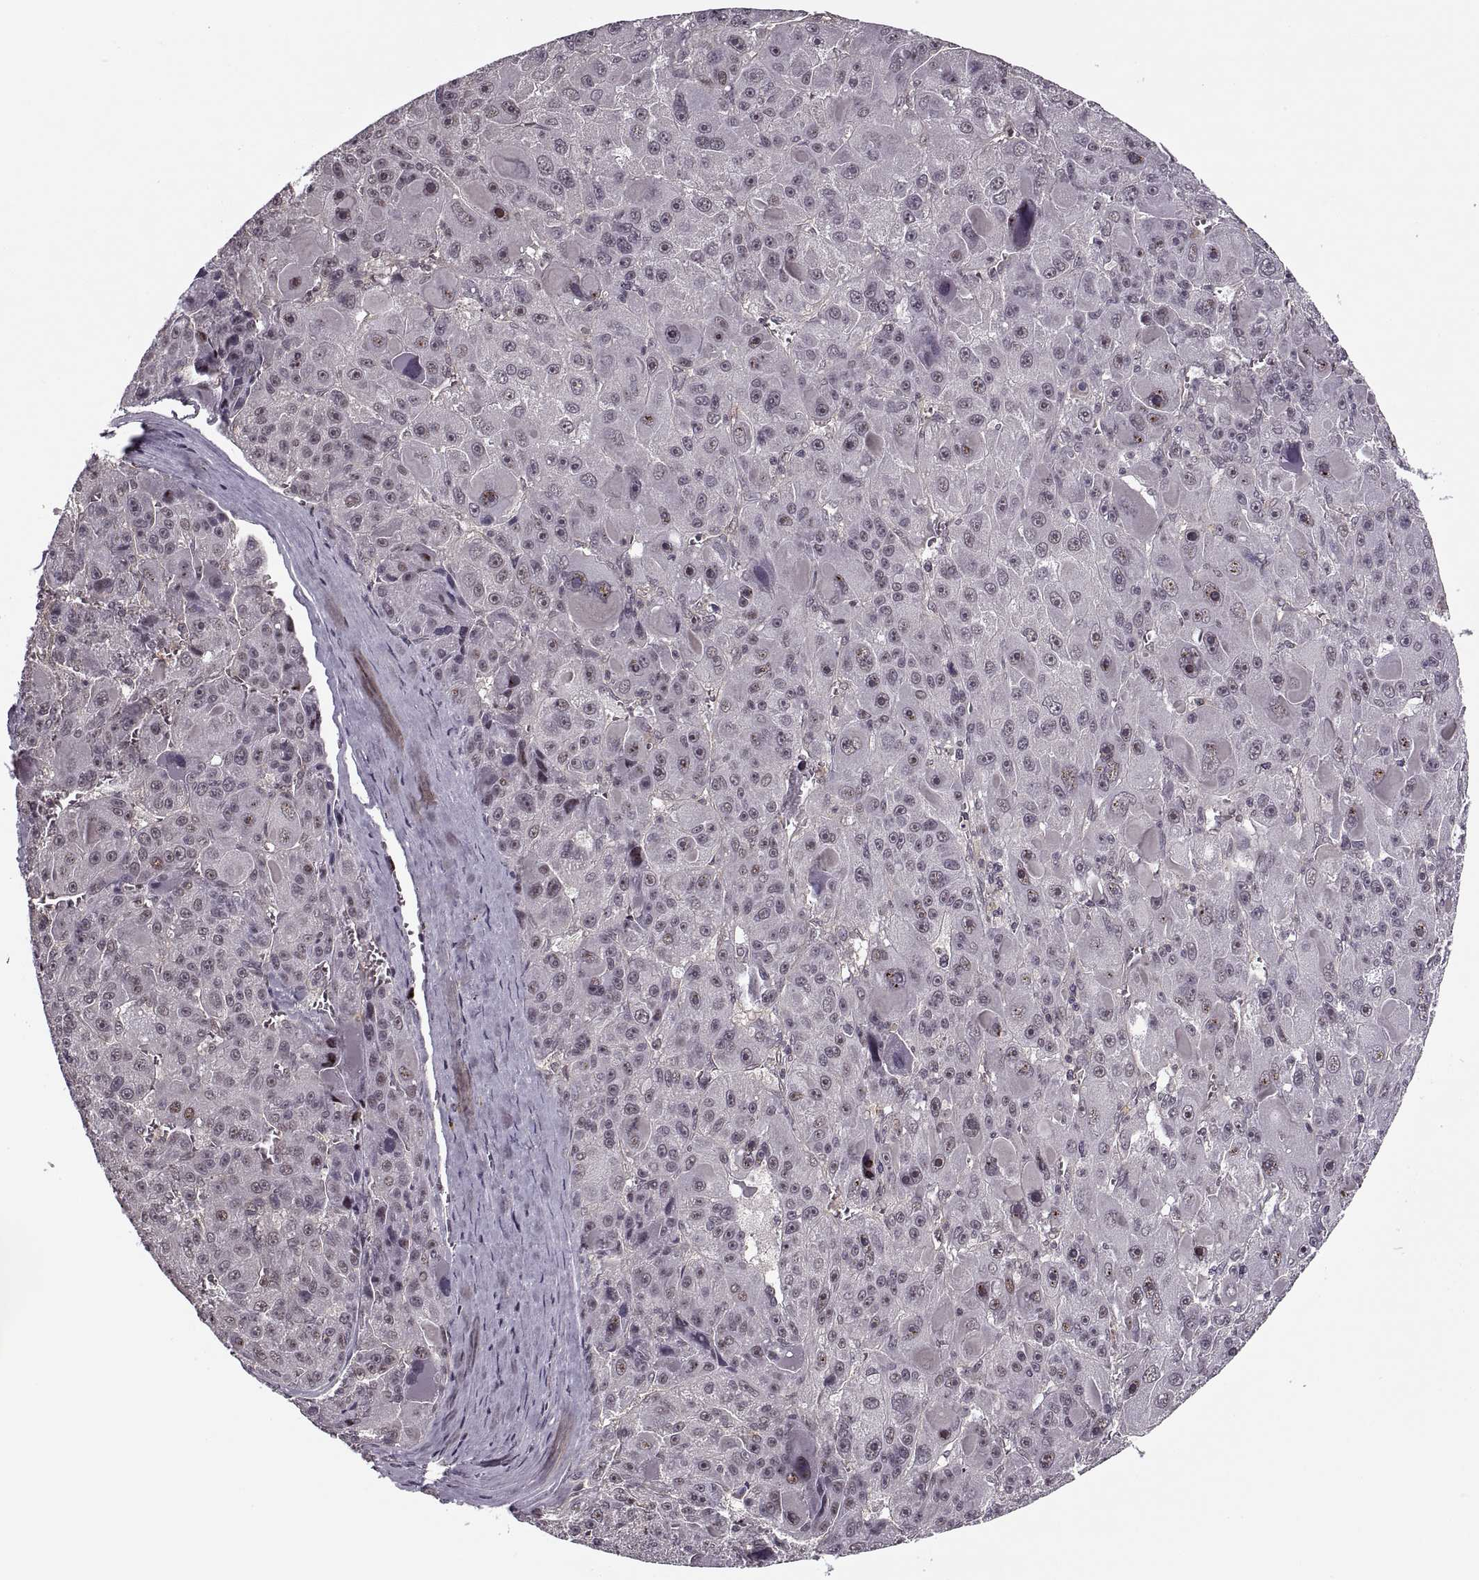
{"staining": {"intensity": "negative", "quantity": "none", "location": "none"}, "tissue": "liver cancer", "cell_type": "Tumor cells", "image_type": "cancer", "snomed": [{"axis": "morphology", "description": "Carcinoma, Hepatocellular, NOS"}, {"axis": "topography", "description": "Liver"}], "caption": "Human hepatocellular carcinoma (liver) stained for a protein using immunohistochemistry (IHC) displays no staining in tumor cells.", "gene": "LUZP2", "patient": {"sex": "male", "age": 76}}